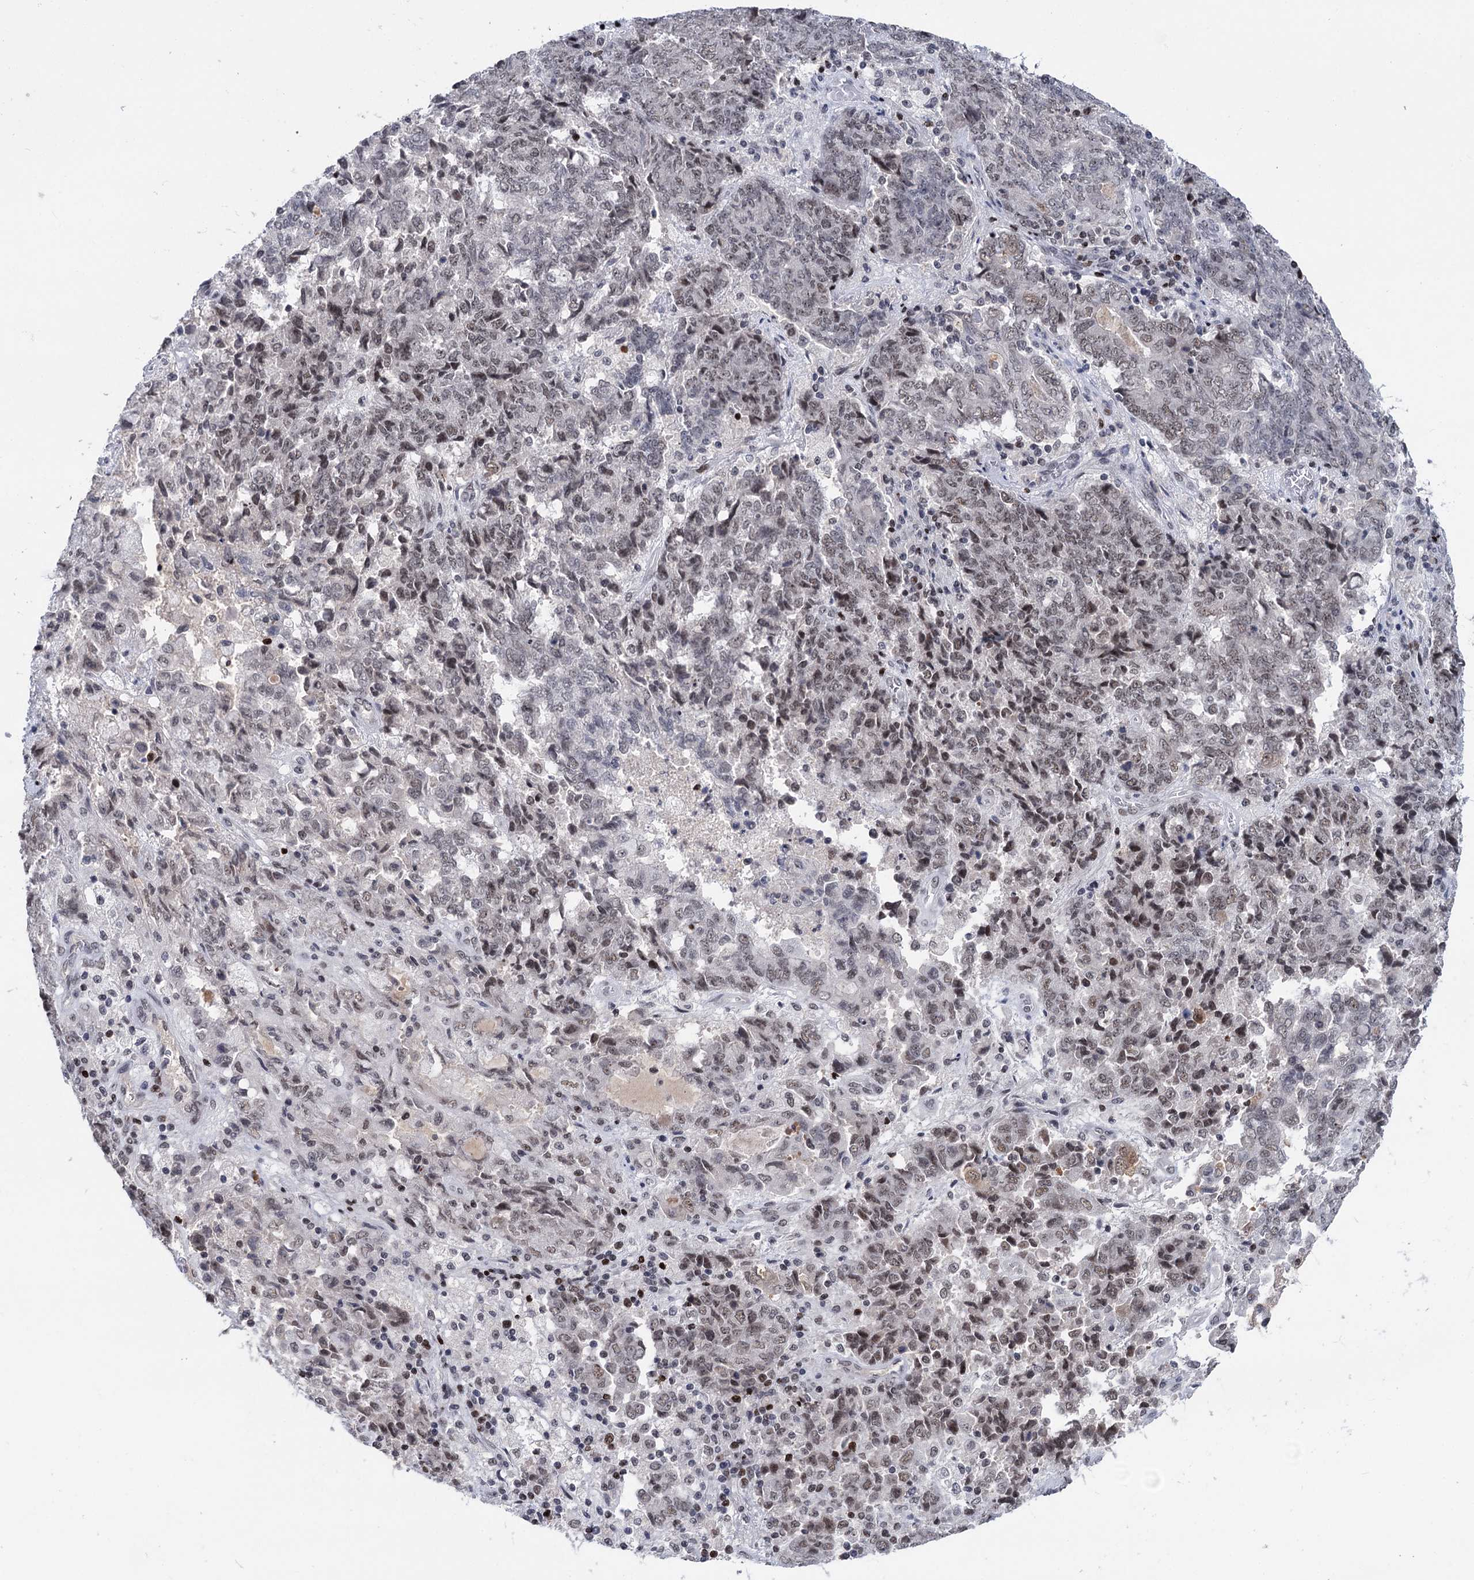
{"staining": {"intensity": "weak", "quantity": "<25%", "location": "nuclear"}, "tissue": "endometrial cancer", "cell_type": "Tumor cells", "image_type": "cancer", "snomed": [{"axis": "morphology", "description": "Adenocarcinoma, NOS"}, {"axis": "topography", "description": "Endometrium"}], "caption": "Immunohistochemistry of adenocarcinoma (endometrial) shows no positivity in tumor cells.", "gene": "ZCCHC10", "patient": {"sex": "female", "age": 80}}